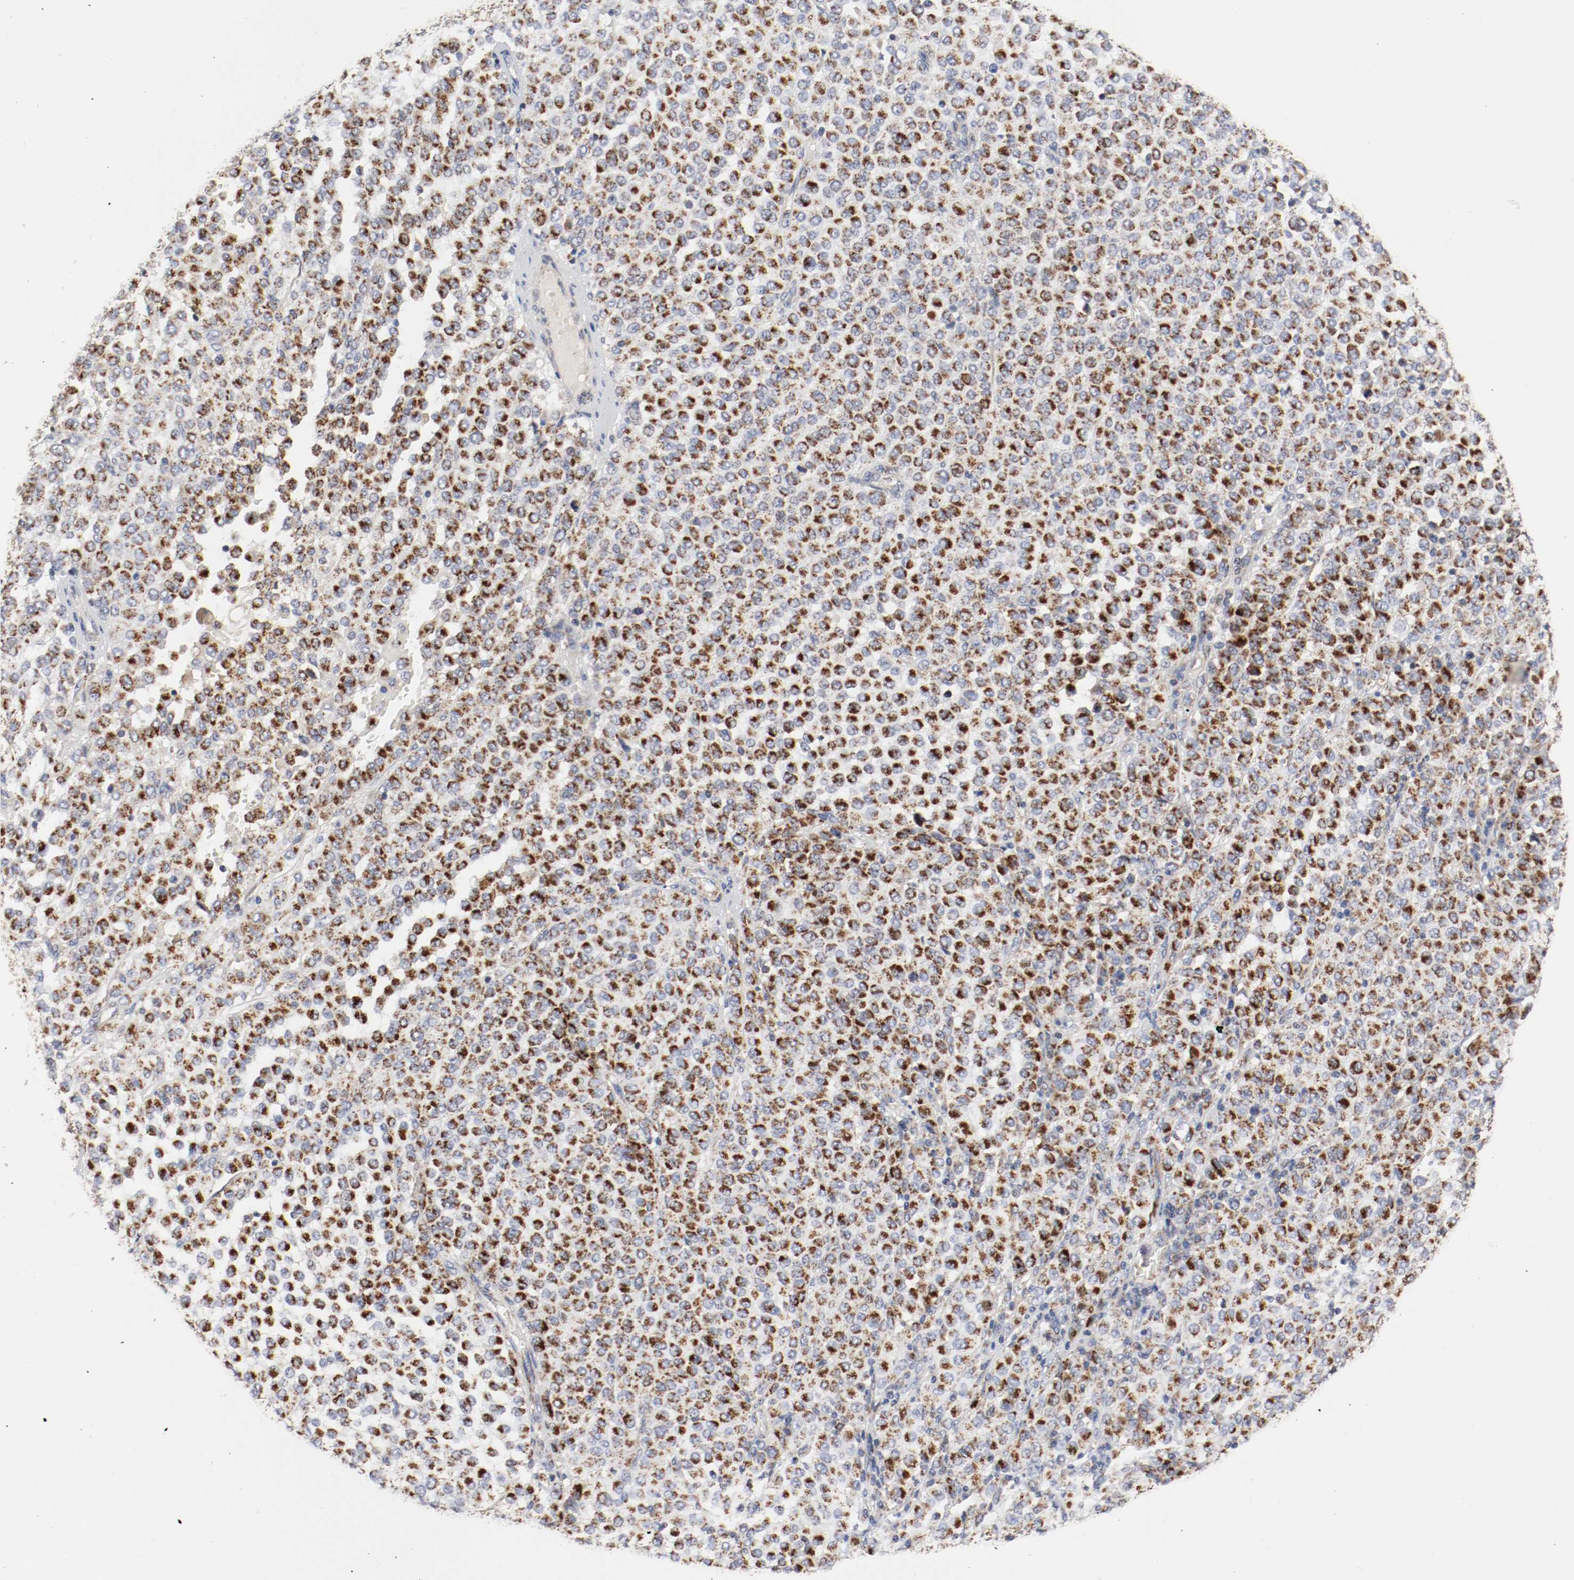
{"staining": {"intensity": "strong", "quantity": ">75%", "location": "cytoplasmic/membranous"}, "tissue": "melanoma", "cell_type": "Tumor cells", "image_type": "cancer", "snomed": [{"axis": "morphology", "description": "Malignant melanoma, Metastatic site"}, {"axis": "topography", "description": "Pancreas"}], "caption": "The micrograph exhibits immunohistochemical staining of melanoma. There is strong cytoplasmic/membranous expression is appreciated in about >75% of tumor cells.", "gene": "AFG3L2", "patient": {"sex": "female", "age": 30}}